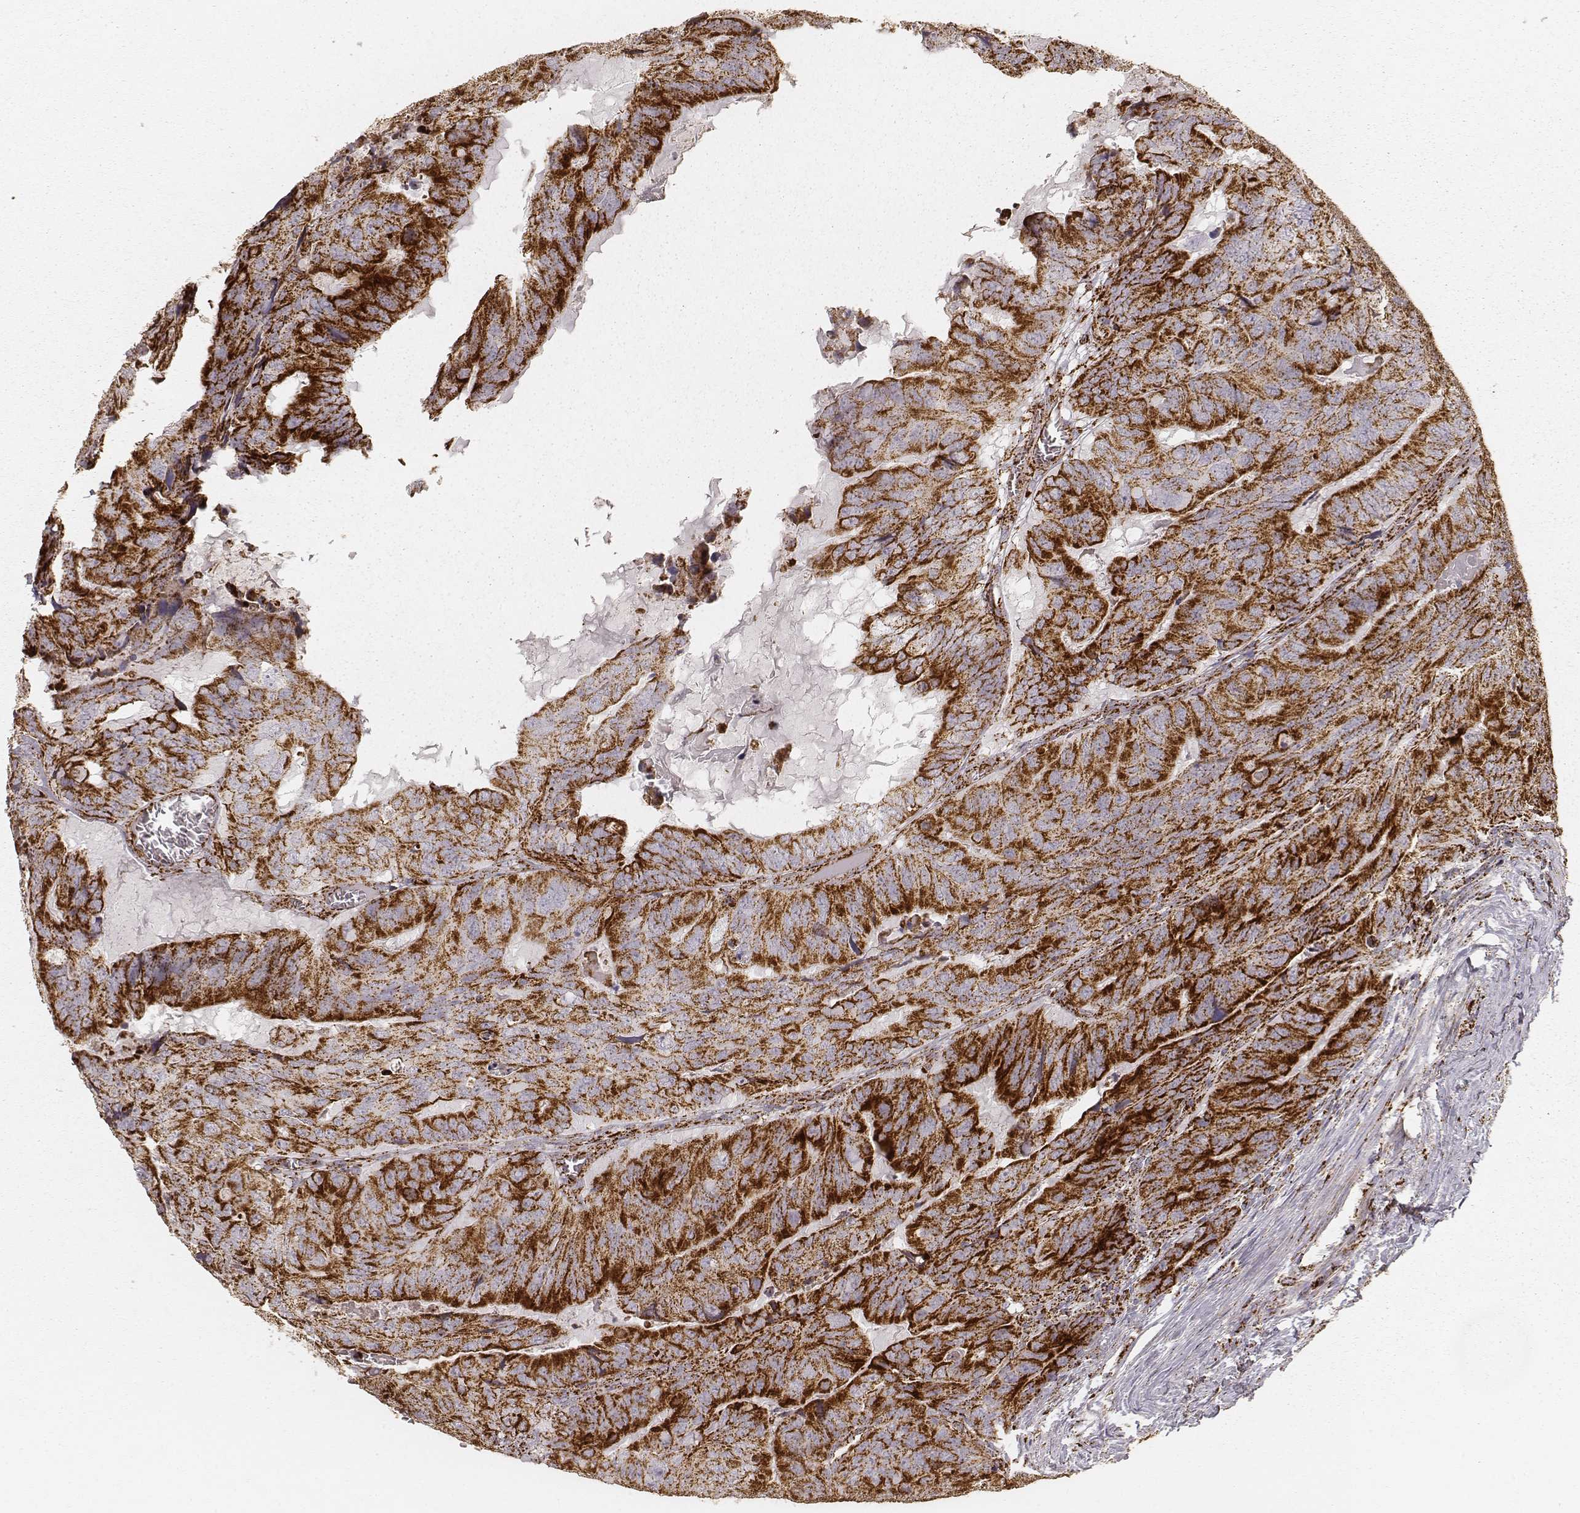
{"staining": {"intensity": "strong", "quantity": ">75%", "location": "cytoplasmic/membranous"}, "tissue": "colorectal cancer", "cell_type": "Tumor cells", "image_type": "cancer", "snomed": [{"axis": "morphology", "description": "Adenocarcinoma, NOS"}, {"axis": "topography", "description": "Colon"}], "caption": "A histopathology image of human colorectal cancer stained for a protein displays strong cytoplasmic/membranous brown staining in tumor cells. (Stains: DAB (3,3'-diaminobenzidine) in brown, nuclei in blue, Microscopy: brightfield microscopy at high magnification).", "gene": "CS", "patient": {"sex": "male", "age": 79}}